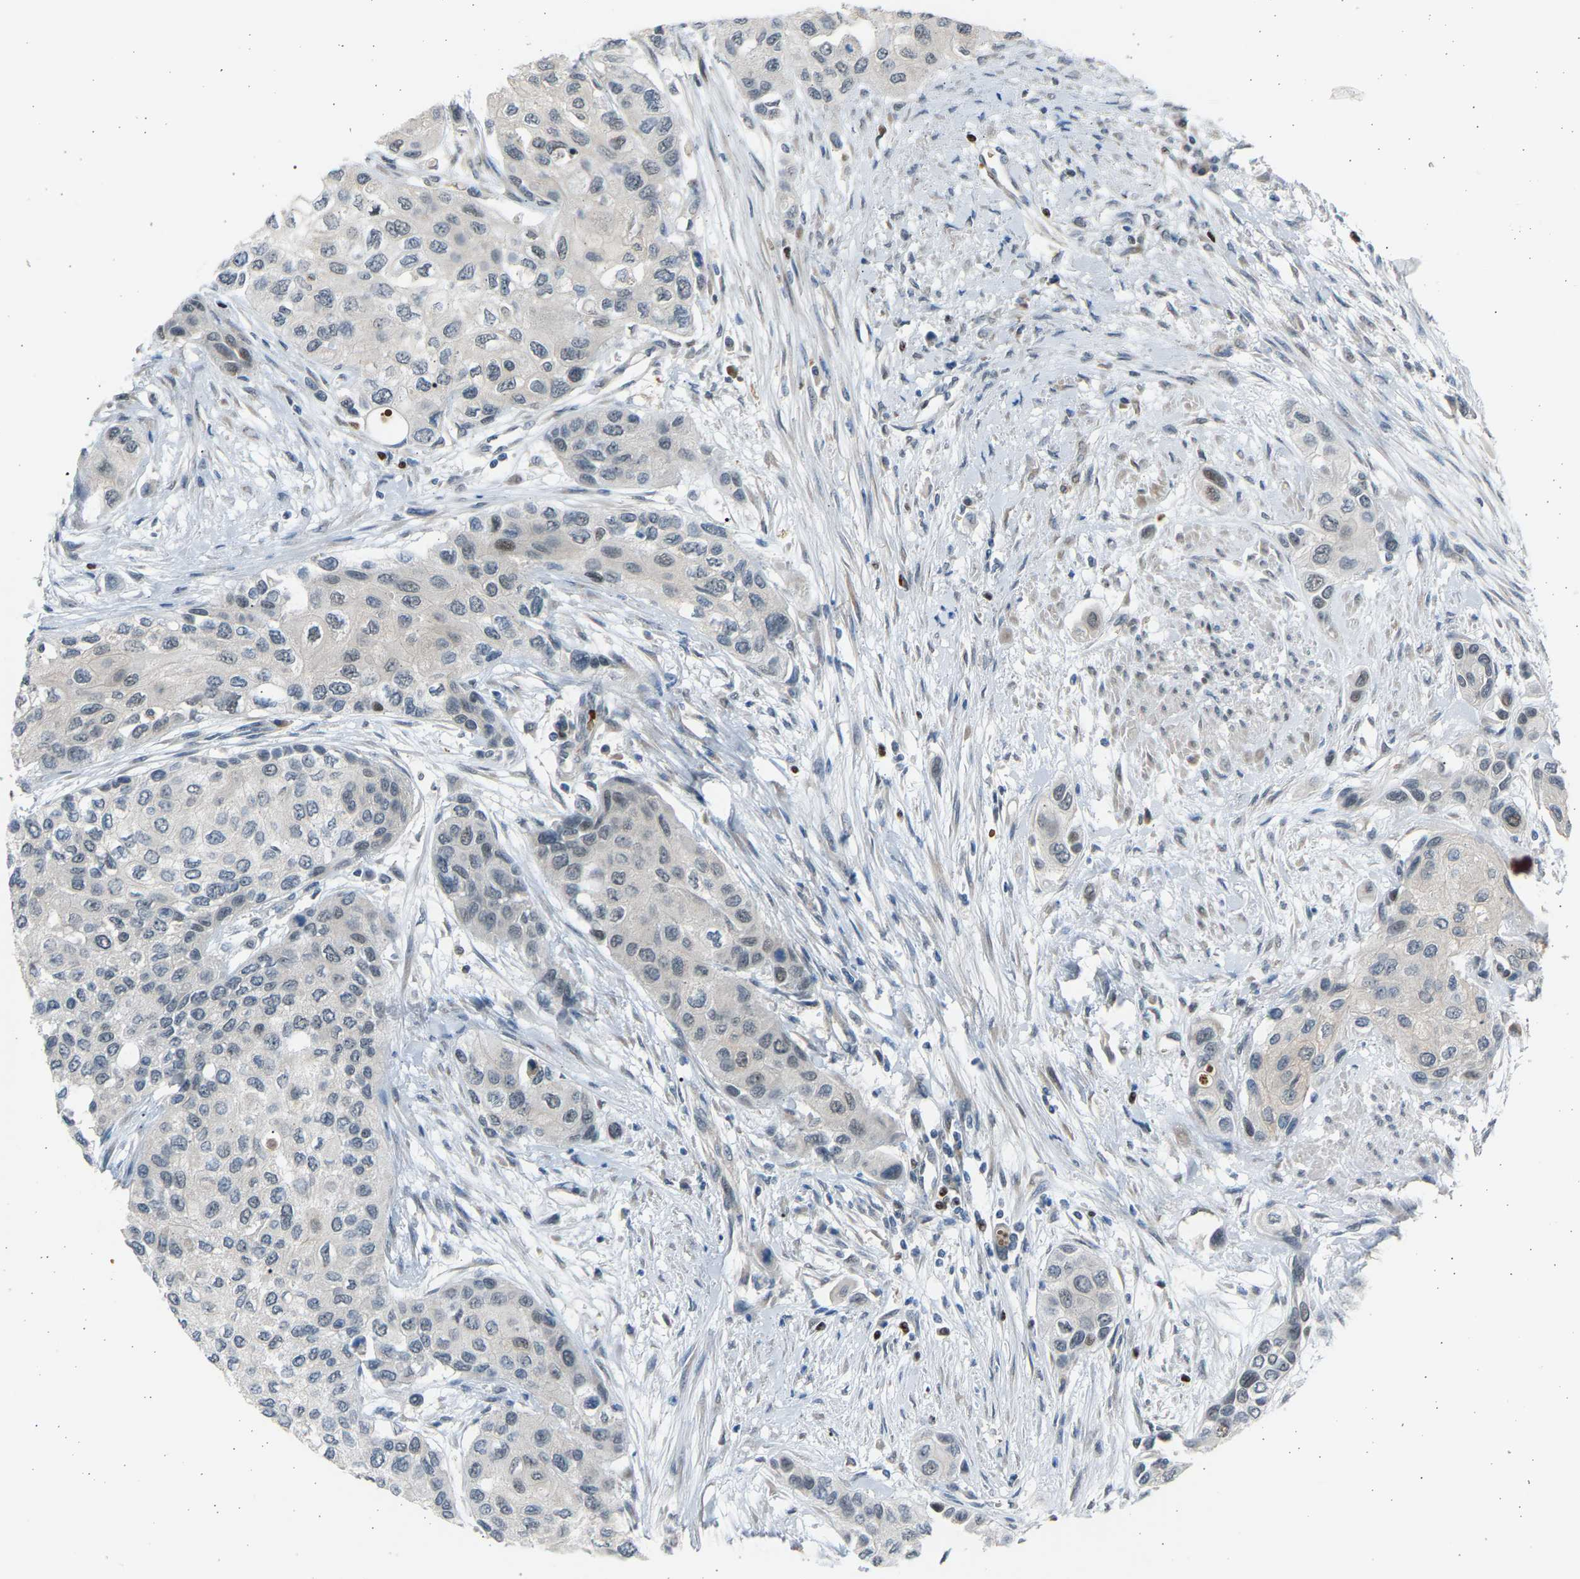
{"staining": {"intensity": "negative", "quantity": "none", "location": "none"}, "tissue": "urothelial cancer", "cell_type": "Tumor cells", "image_type": "cancer", "snomed": [{"axis": "morphology", "description": "Urothelial carcinoma, High grade"}, {"axis": "topography", "description": "Urinary bladder"}], "caption": "A histopathology image of high-grade urothelial carcinoma stained for a protein exhibits no brown staining in tumor cells.", "gene": "BIRC2", "patient": {"sex": "female", "age": 56}}